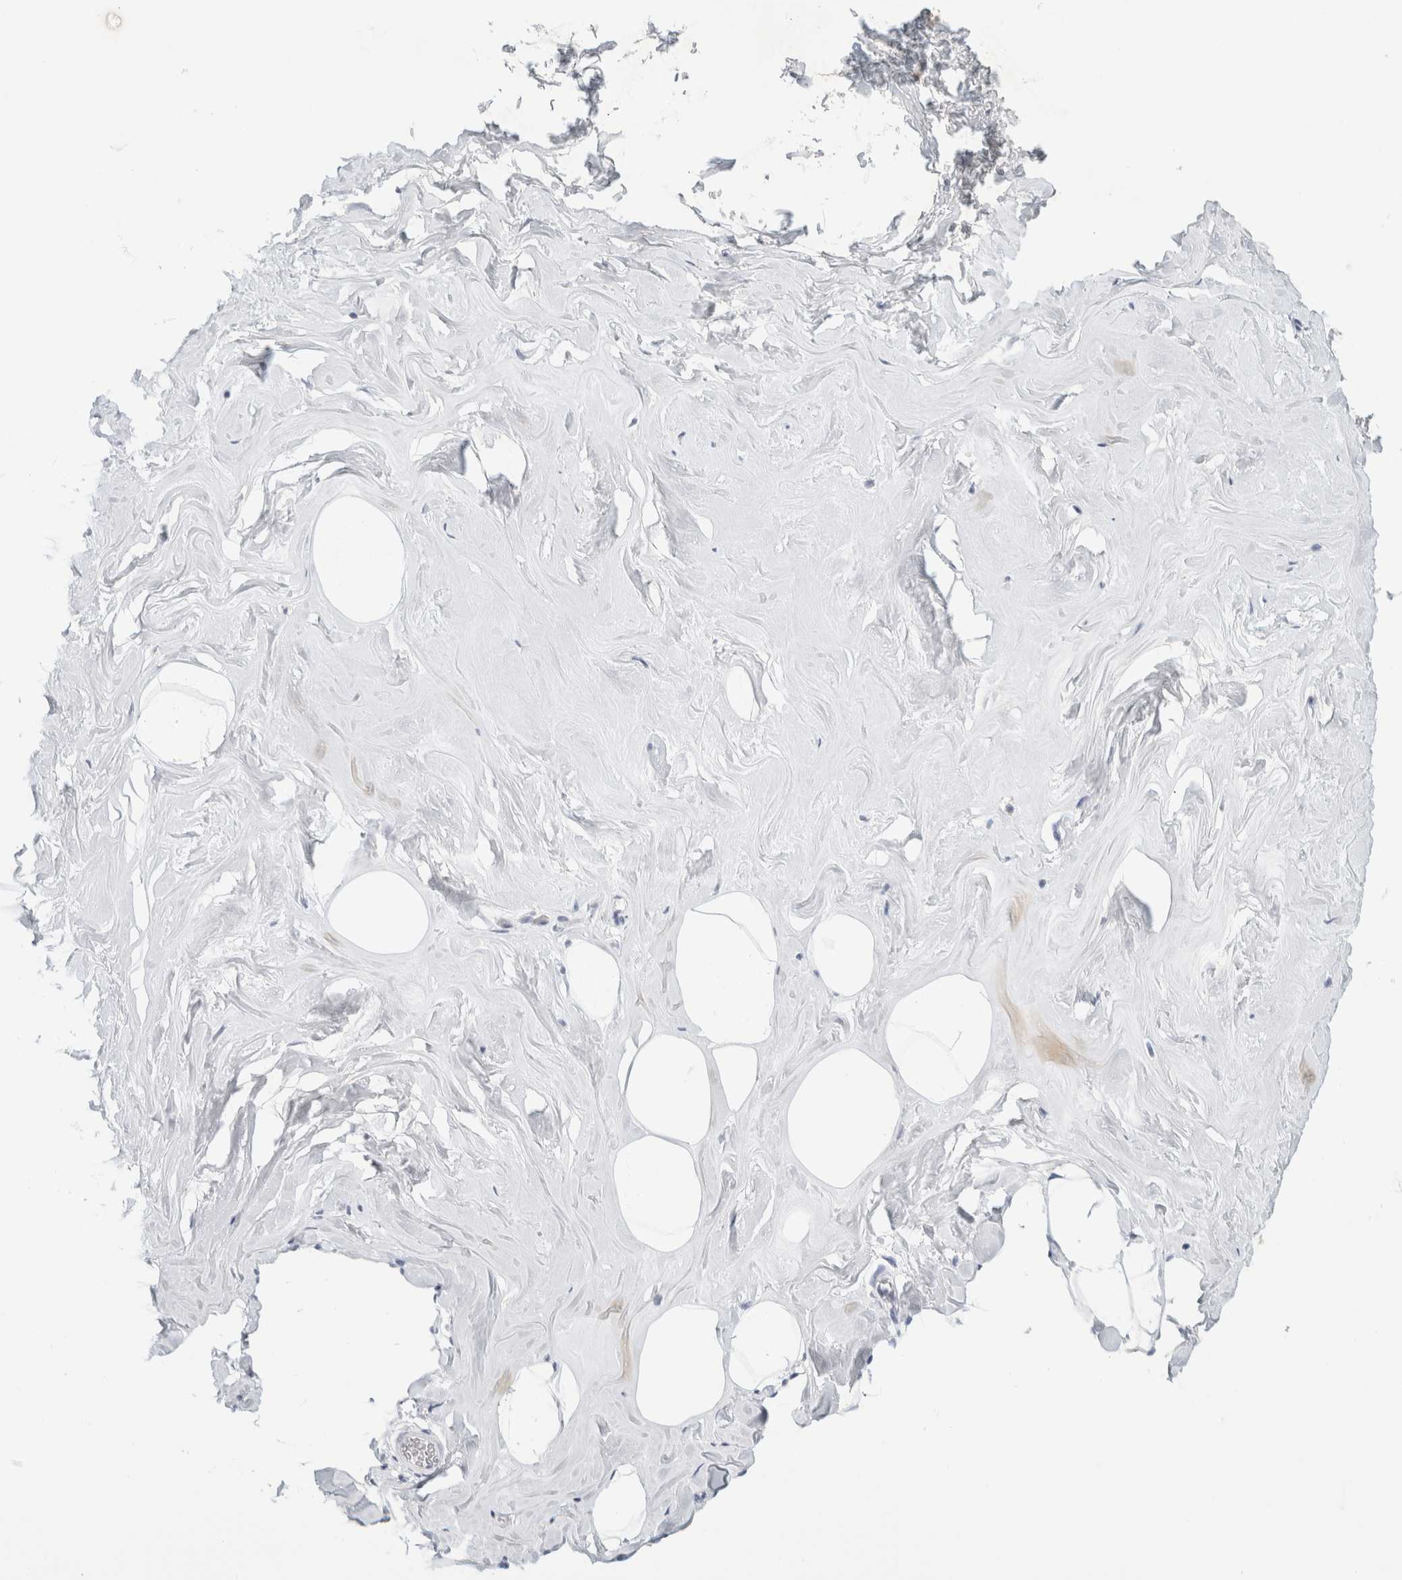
{"staining": {"intensity": "negative", "quantity": "none", "location": "none"}, "tissue": "adipose tissue", "cell_type": "Adipocytes", "image_type": "normal", "snomed": [{"axis": "morphology", "description": "Normal tissue, NOS"}, {"axis": "morphology", "description": "Fibrosis, NOS"}, {"axis": "topography", "description": "Breast"}, {"axis": "topography", "description": "Adipose tissue"}], "caption": "Immunohistochemistry (IHC) of unremarkable adipose tissue displays no expression in adipocytes. (Immunohistochemistry (IHC), brightfield microscopy, high magnification).", "gene": "NEFM", "patient": {"sex": "female", "age": 39}}